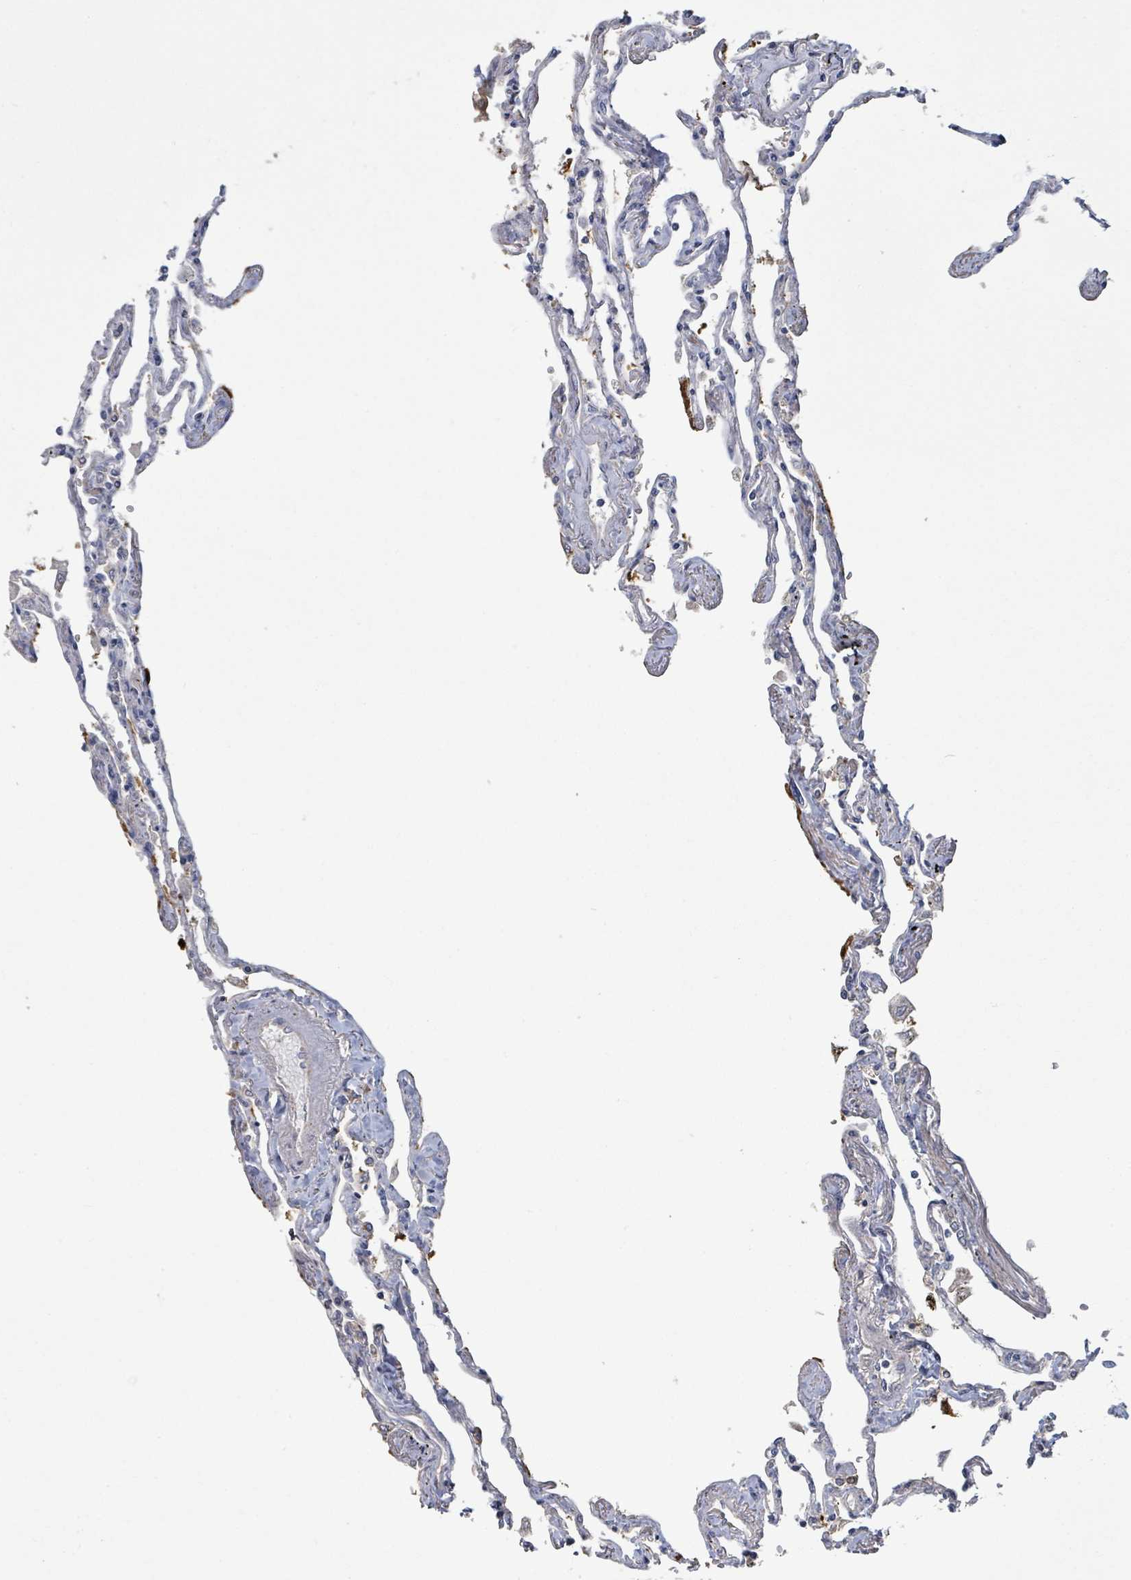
{"staining": {"intensity": "weak", "quantity": "25%-75%", "location": "cytoplasmic/membranous"}, "tissue": "lung", "cell_type": "Alveolar cells", "image_type": "normal", "snomed": [{"axis": "morphology", "description": "Normal tissue, NOS"}, {"axis": "topography", "description": "Lung"}], "caption": "This is a micrograph of IHC staining of unremarkable lung, which shows weak positivity in the cytoplasmic/membranous of alveolar cells.", "gene": "KCNS2", "patient": {"sex": "female", "age": 67}}